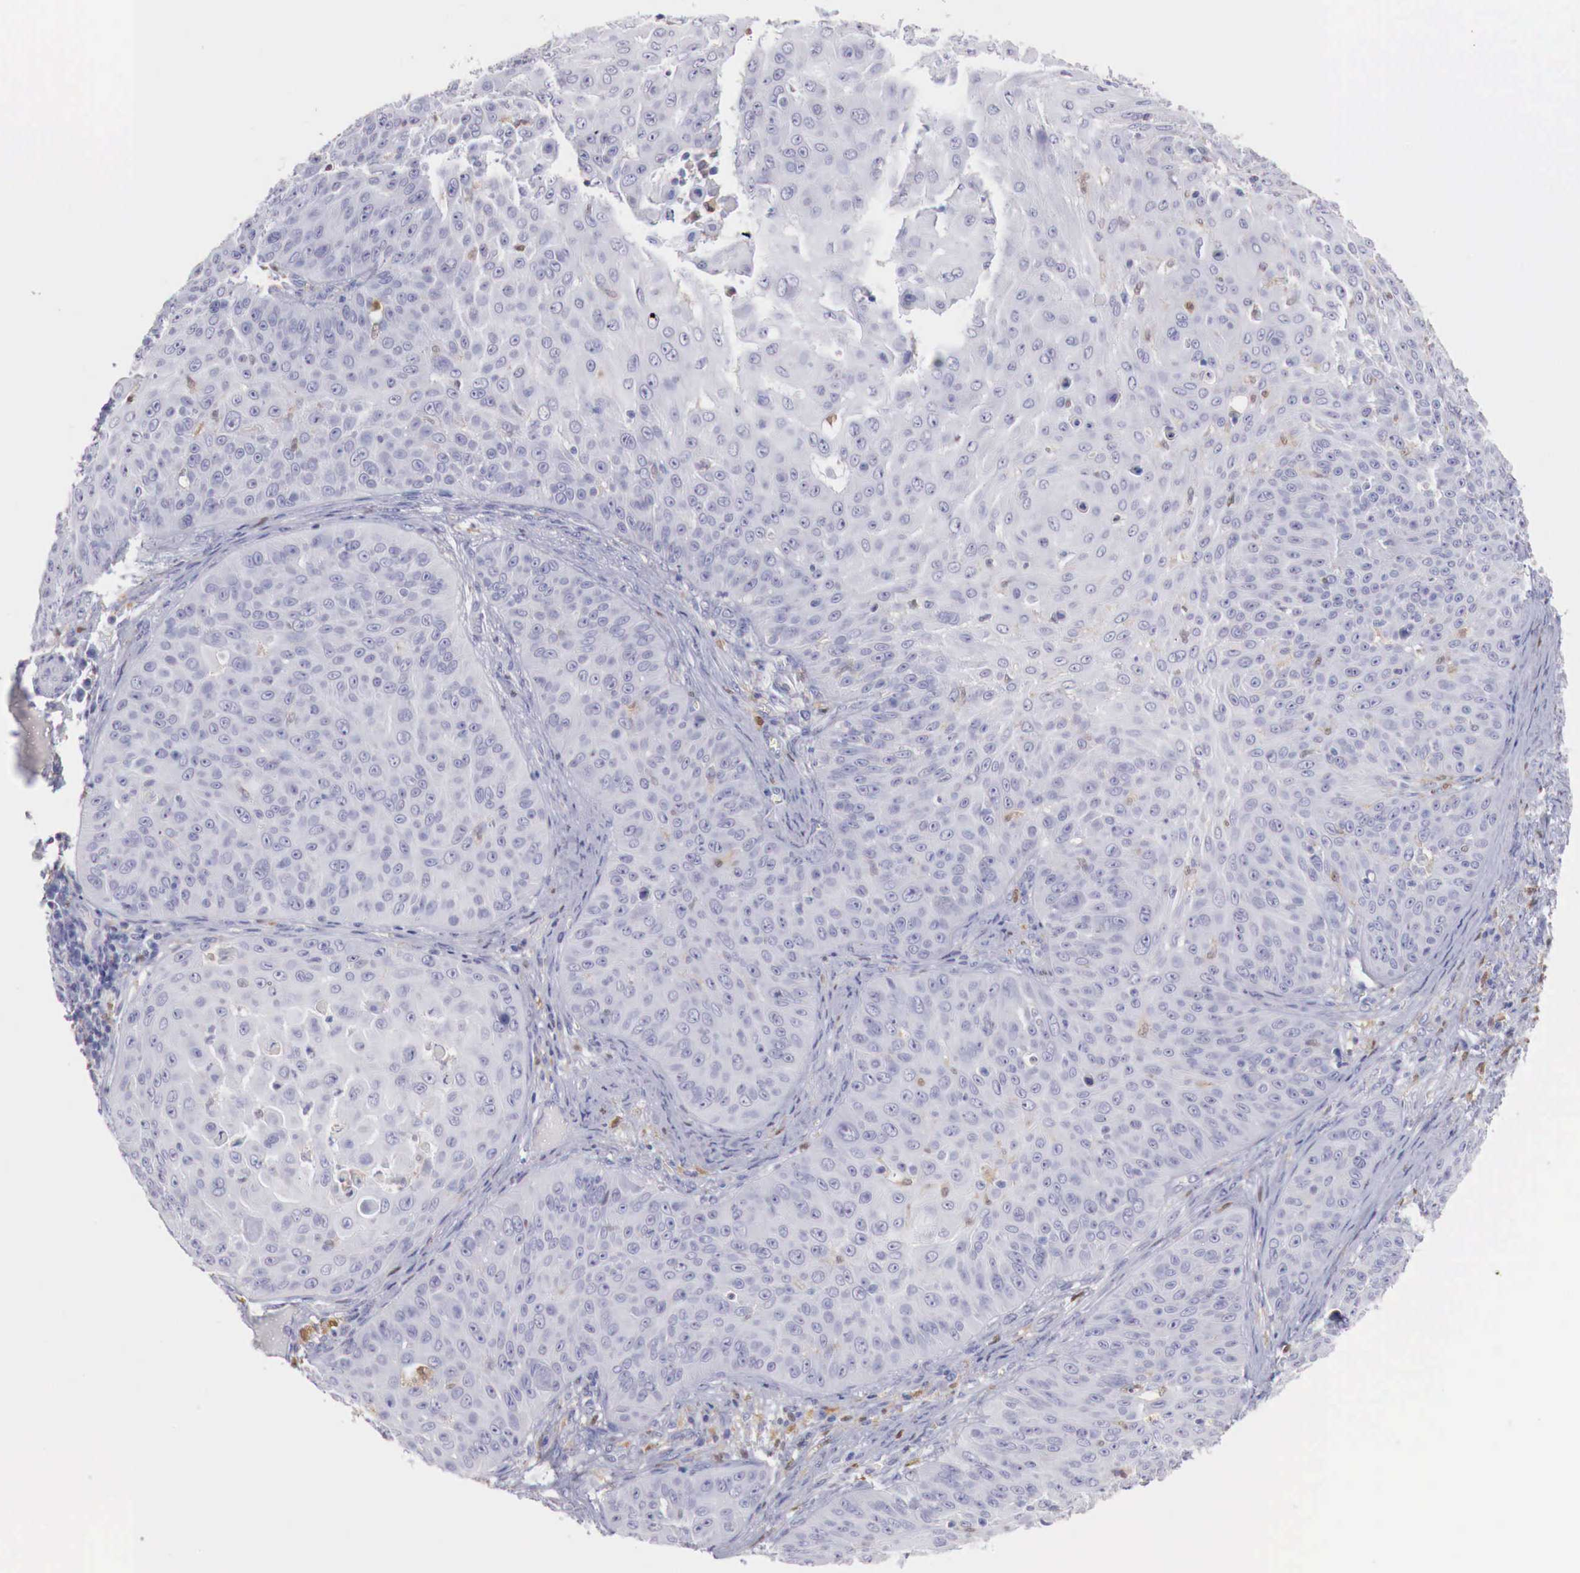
{"staining": {"intensity": "negative", "quantity": "none", "location": "none"}, "tissue": "skin cancer", "cell_type": "Tumor cells", "image_type": "cancer", "snomed": [{"axis": "morphology", "description": "Squamous cell carcinoma, NOS"}, {"axis": "topography", "description": "Skin"}], "caption": "Skin cancer (squamous cell carcinoma) stained for a protein using immunohistochemistry (IHC) shows no staining tumor cells.", "gene": "RENBP", "patient": {"sex": "male", "age": 82}}